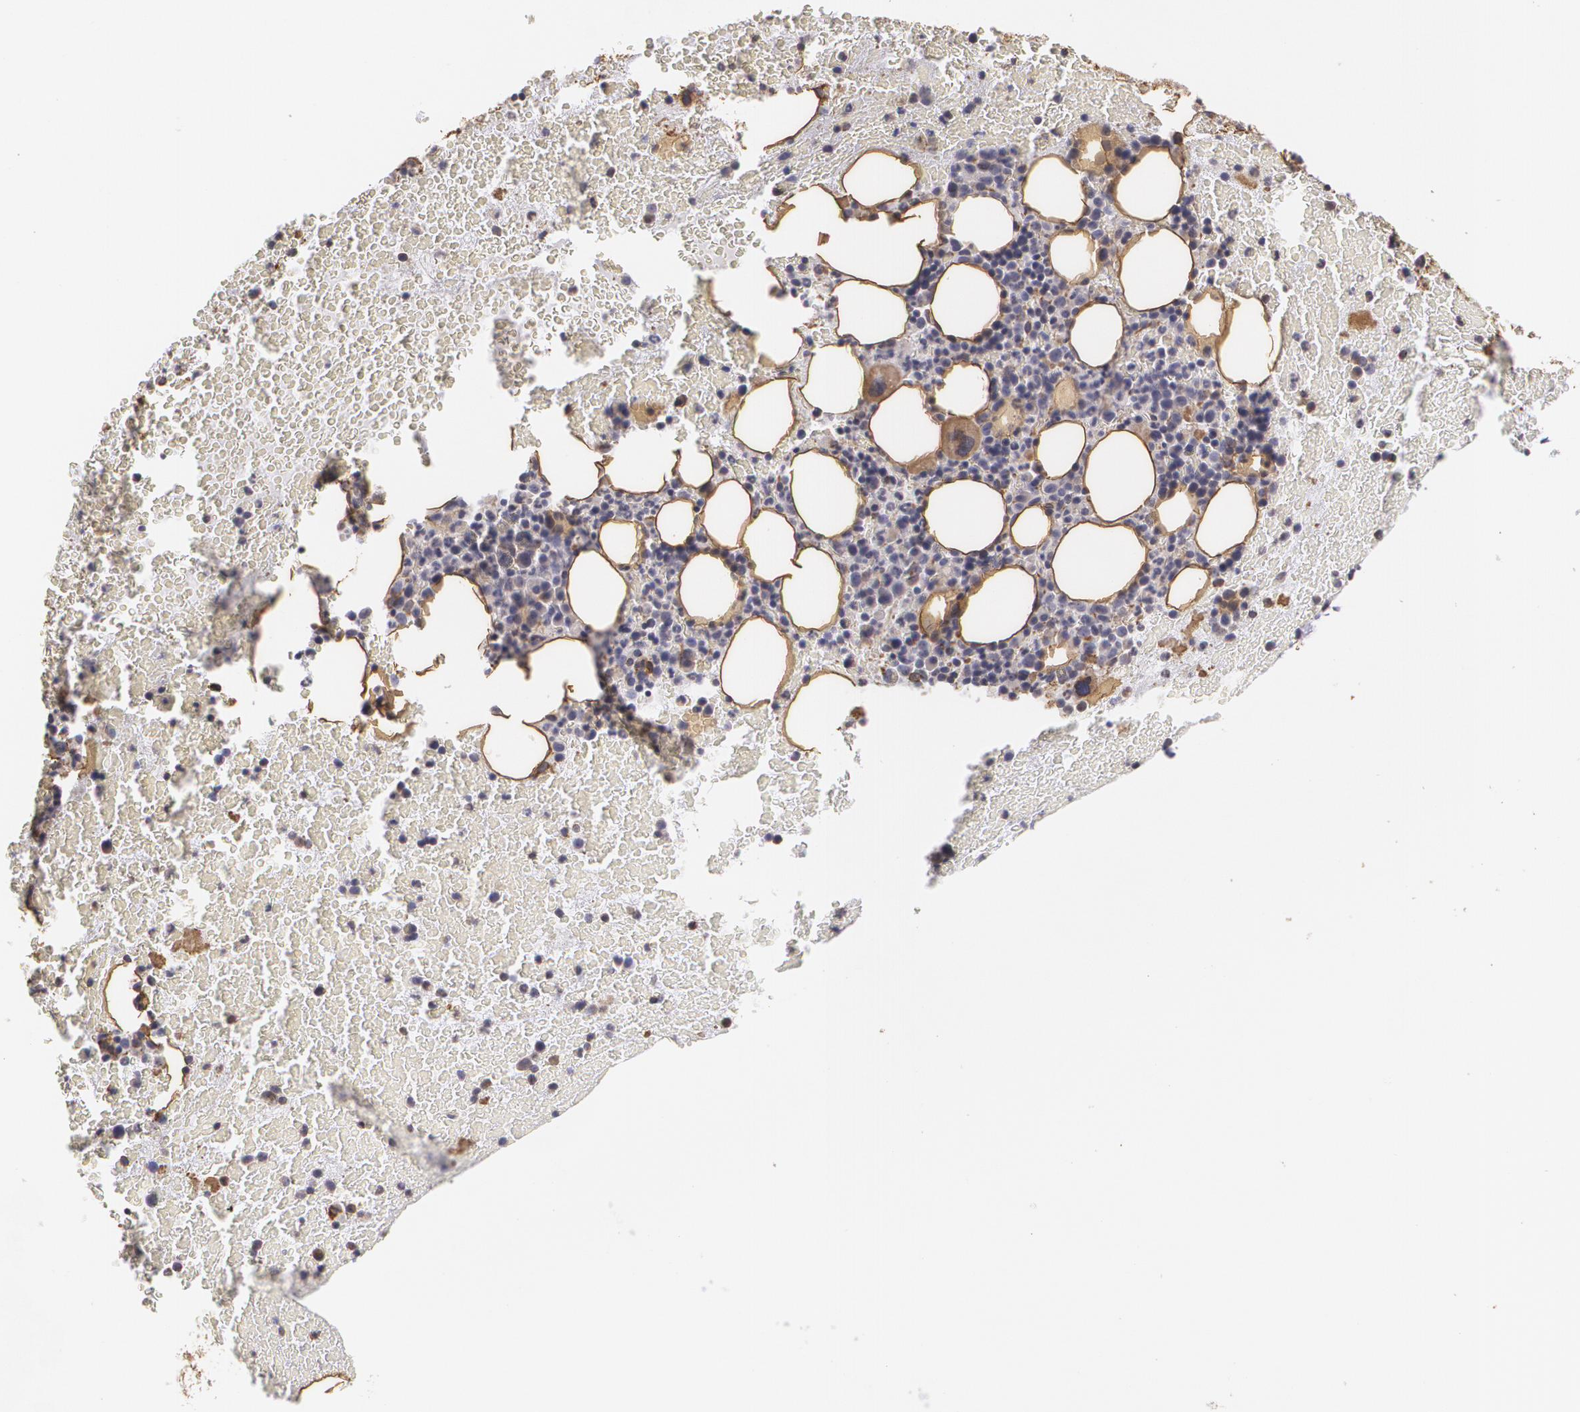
{"staining": {"intensity": "weak", "quantity": "<25%", "location": "cytoplasmic/membranous"}, "tissue": "bone marrow", "cell_type": "Hematopoietic cells", "image_type": "normal", "snomed": [{"axis": "morphology", "description": "Normal tissue, NOS"}, {"axis": "topography", "description": "Bone marrow"}], "caption": "Immunohistochemistry image of unremarkable bone marrow stained for a protein (brown), which demonstrates no expression in hematopoietic cells.", "gene": "CYB5R3", "patient": {"sex": "female", "age": 71}}